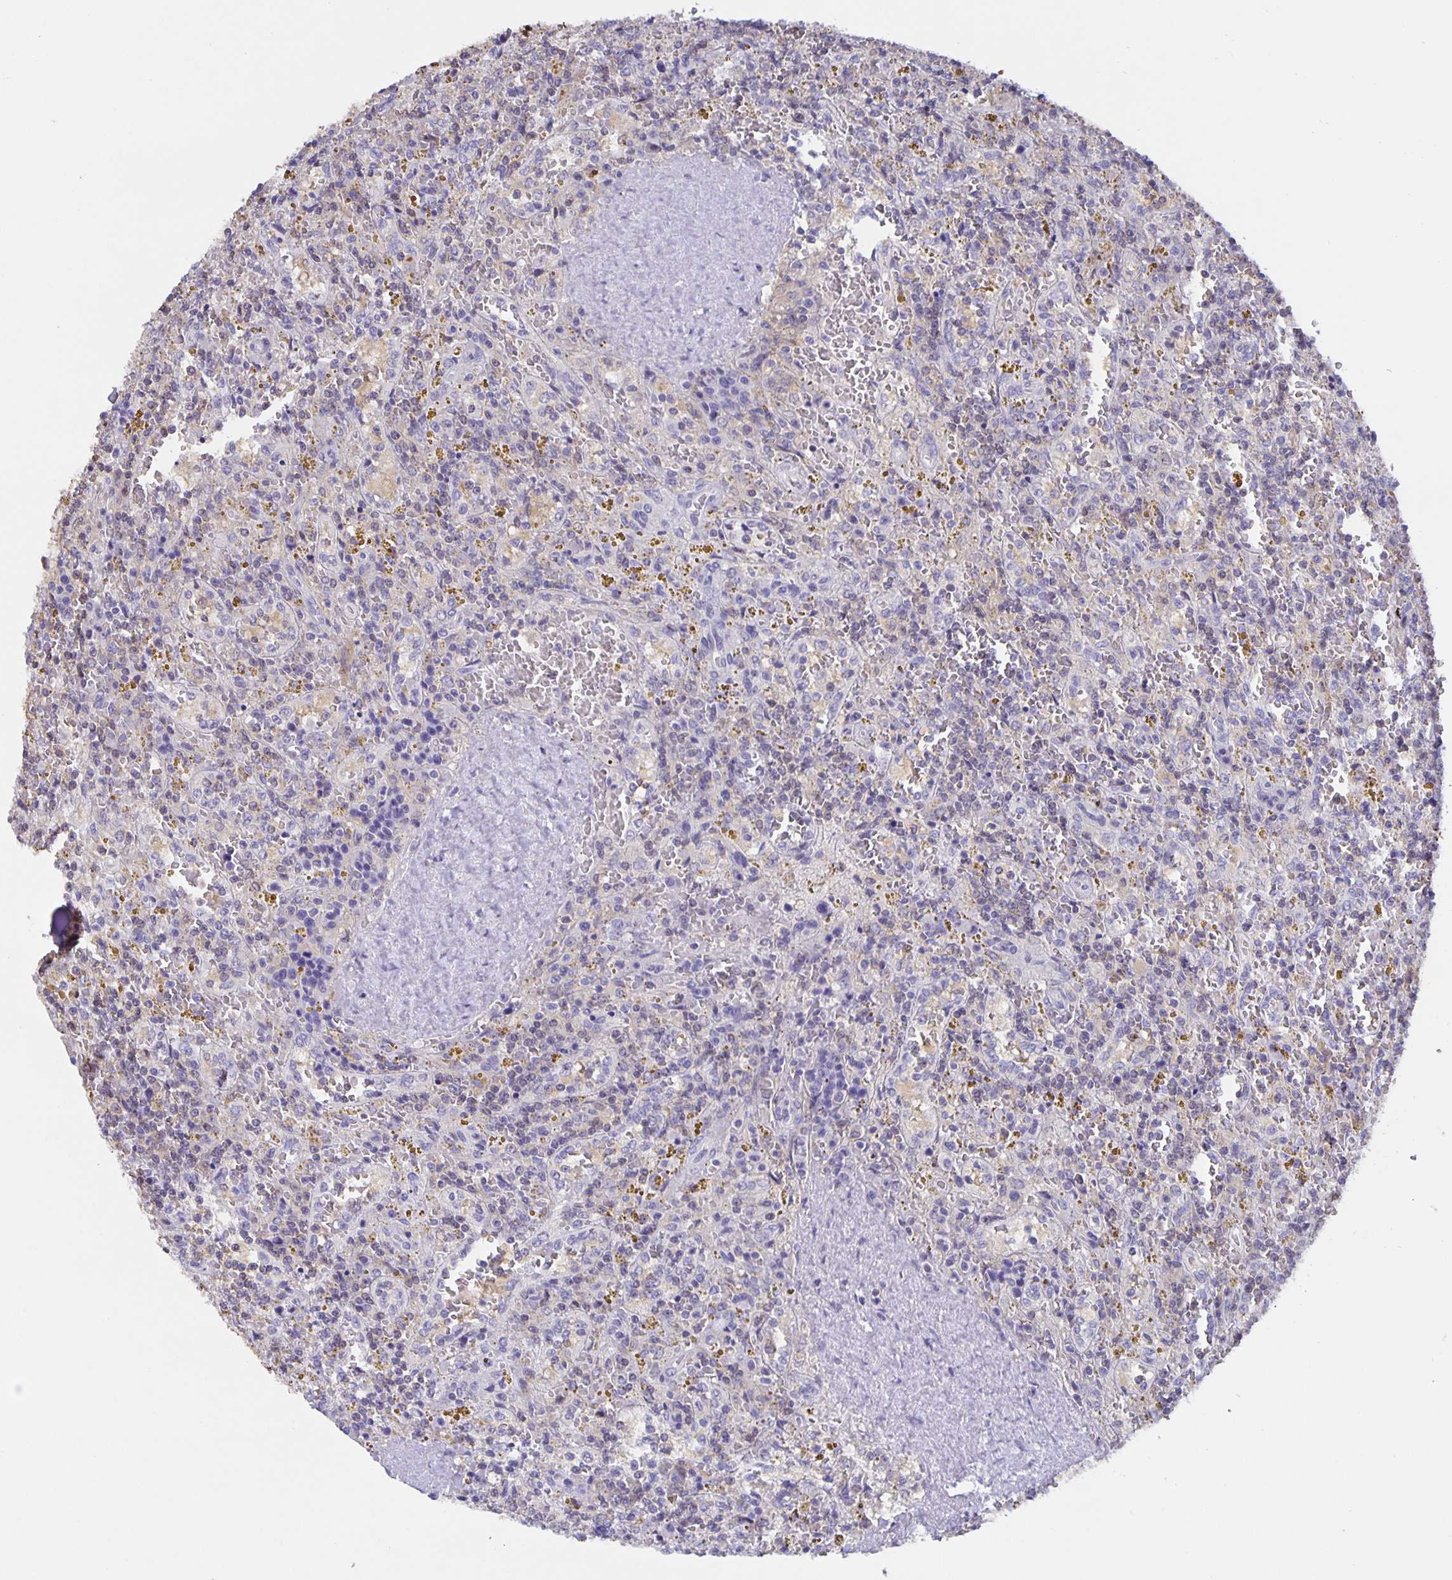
{"staining": {"intensity": "negative", "quantity": "none", "location": "none"}, "tissue": "lymphoma", "cell_type": "Tumor cells", "image_type": "cancer", "snomed": [{"axis": "morphology", "description": "Malignant lymphoma, non-Hodgkin's type, Low grade"}, {"axis": "topography", "description": "Spleen"}], "caption": "IHC photomicrograph of human lymphoma stained for a protein (brown), which shows no expression in tumor cells.", "gene": "MARCHF6", "patient": {"sex": "female", "age": 65}}